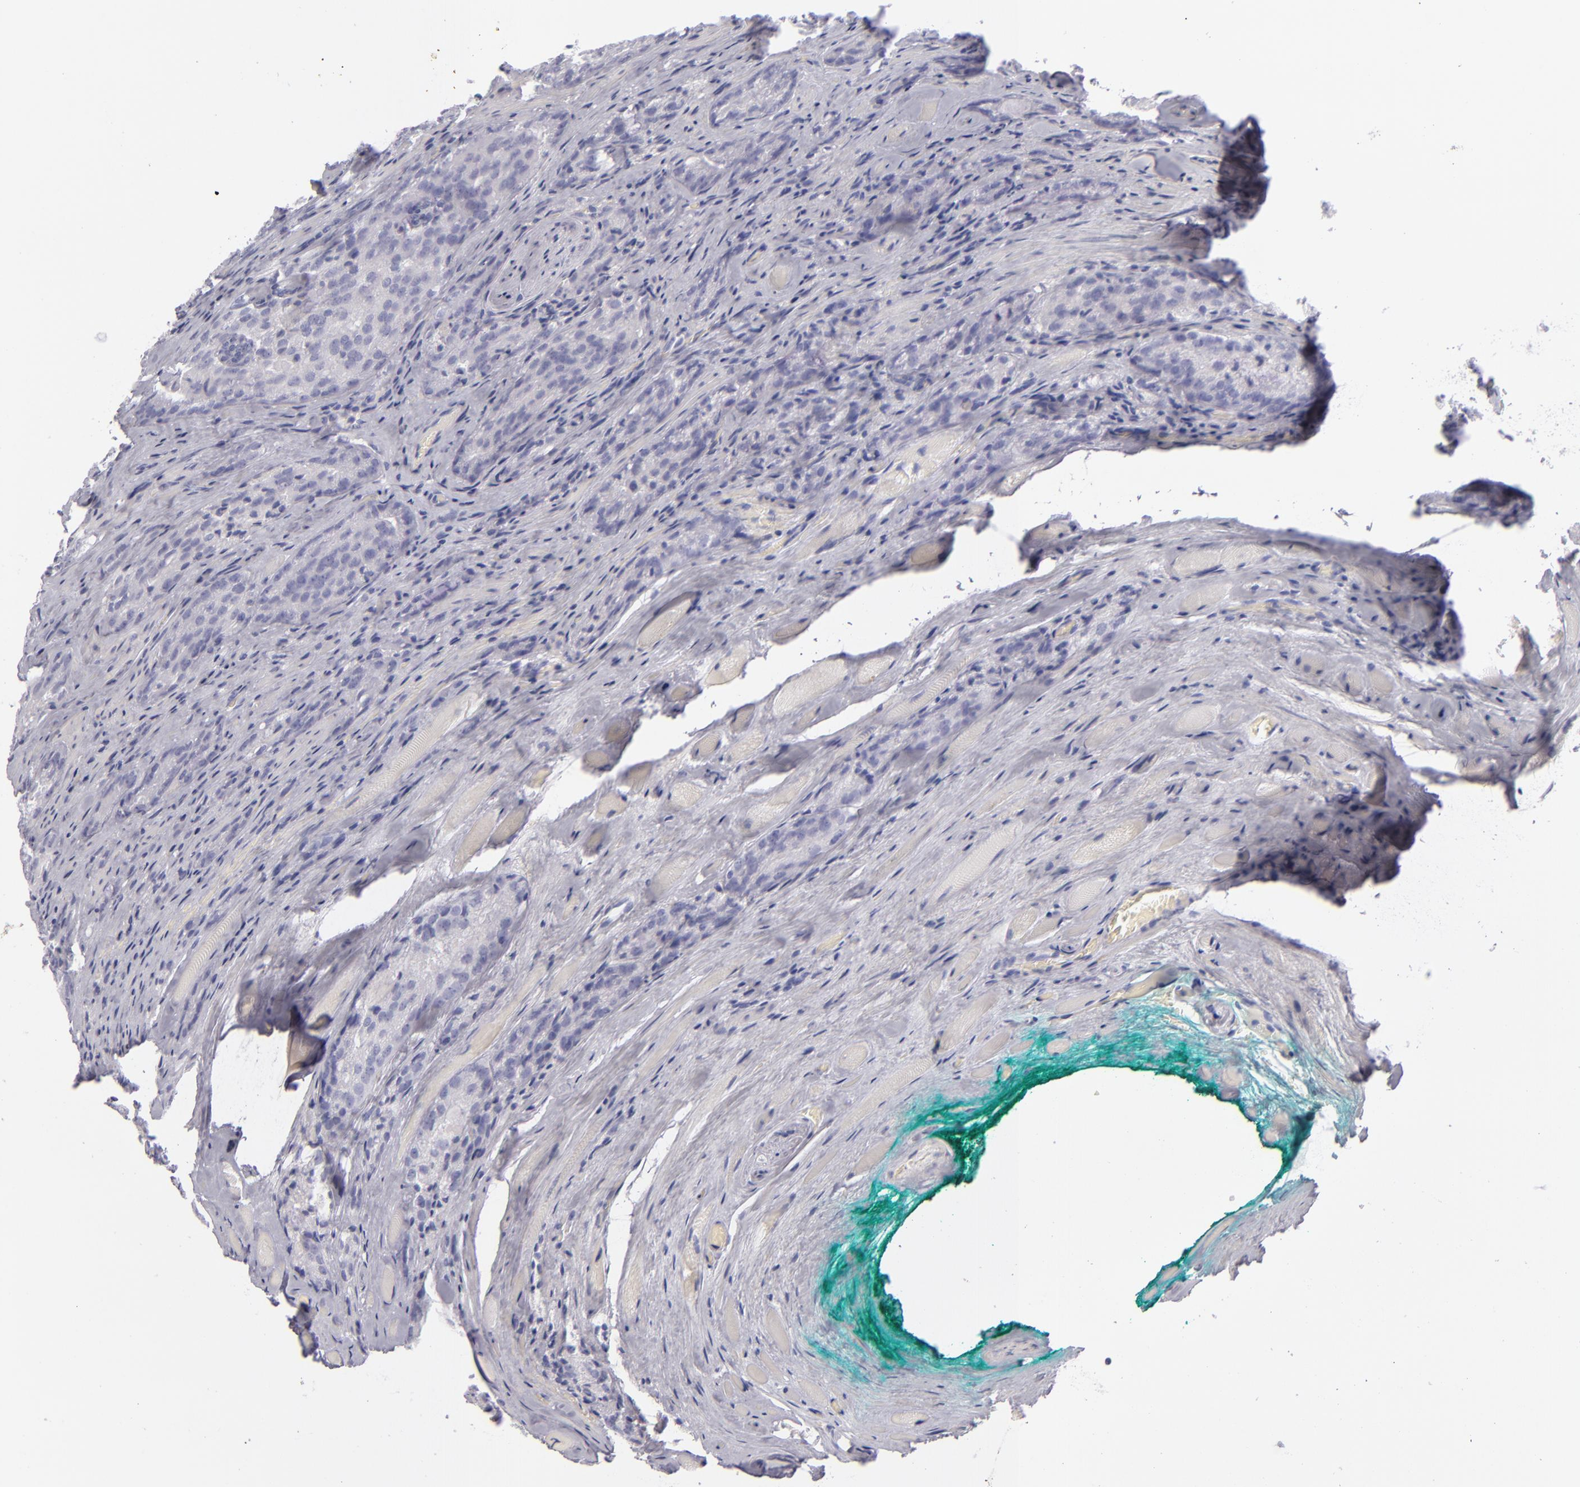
{"staining": {"intensity": "negative", "quantity": "none", "location": "none"}, "tissue": "prostate cancer", "cell_type": "Tumor cells", "image_type": "cancer", "snomed": [{"axis": "morphology", "description": "Adenocarcinoma, Medium grade"}, {"axis": "topography", "description": "Prostate"}], "caption": "Image shows no protein positivity in tumor cells of adenocarcinoma (medium-grade) (prostate) tissue.", "gene": "CD207", "patient": {"sex": "male", "age": 60}}